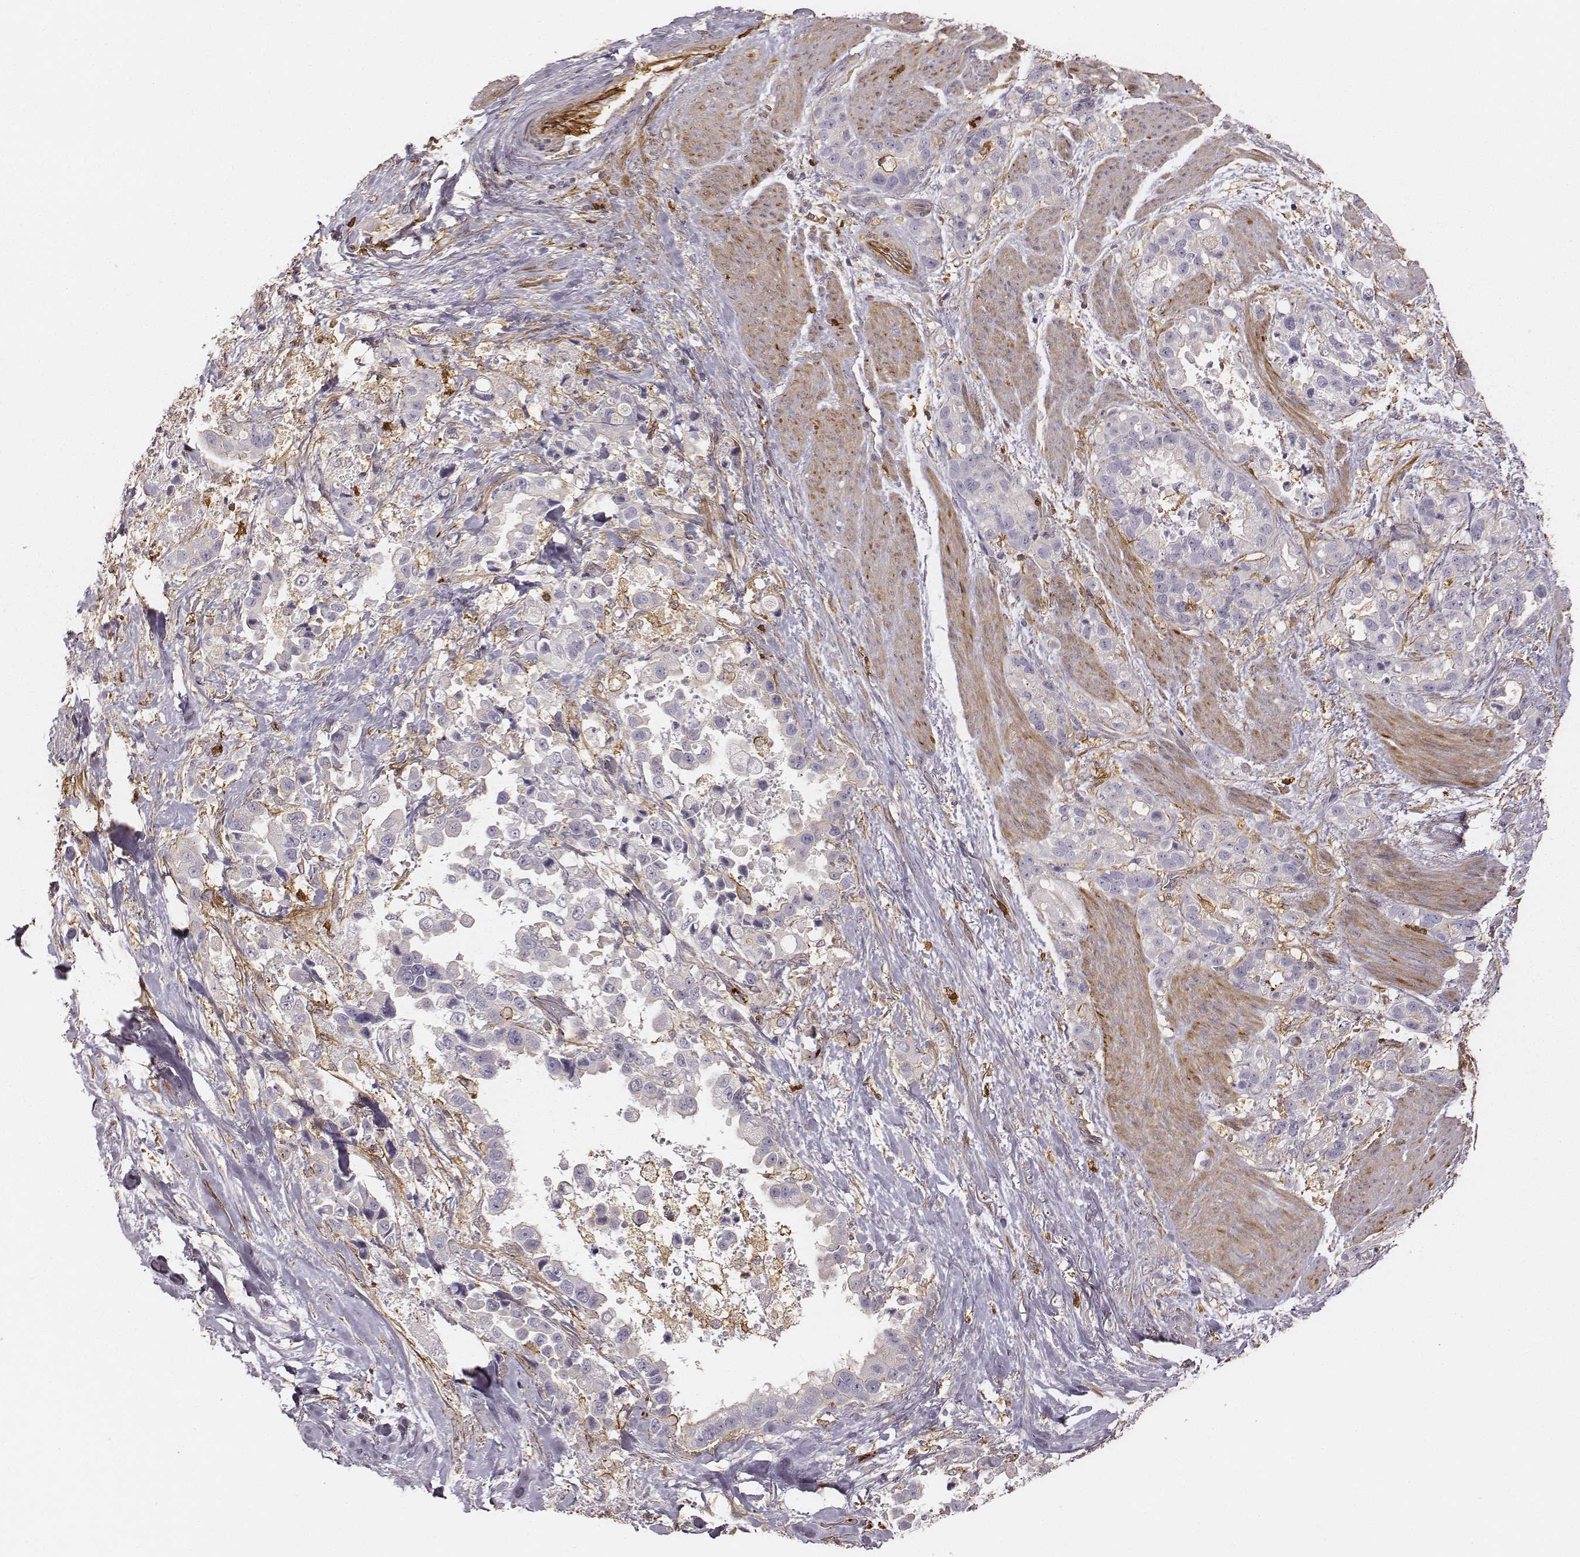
{"staining": {"intensity": "negative", "quantity": "none", "location": "none"}, "tissue": "stomach cancer", "cell_type": "Tumor cells", "image_type": "cancer", "snomed": [{"axis": "morphology", "description": "Adenocarcinoma, NOS"}, {"axis": "topography", "description": "Stomach"}], "caption": "DAB immunohistochemical staining of stomach cancer shows no significant expression in tumor cells.", "gene": "ZYX", "patient": {"sex": "male", "age": 59}}